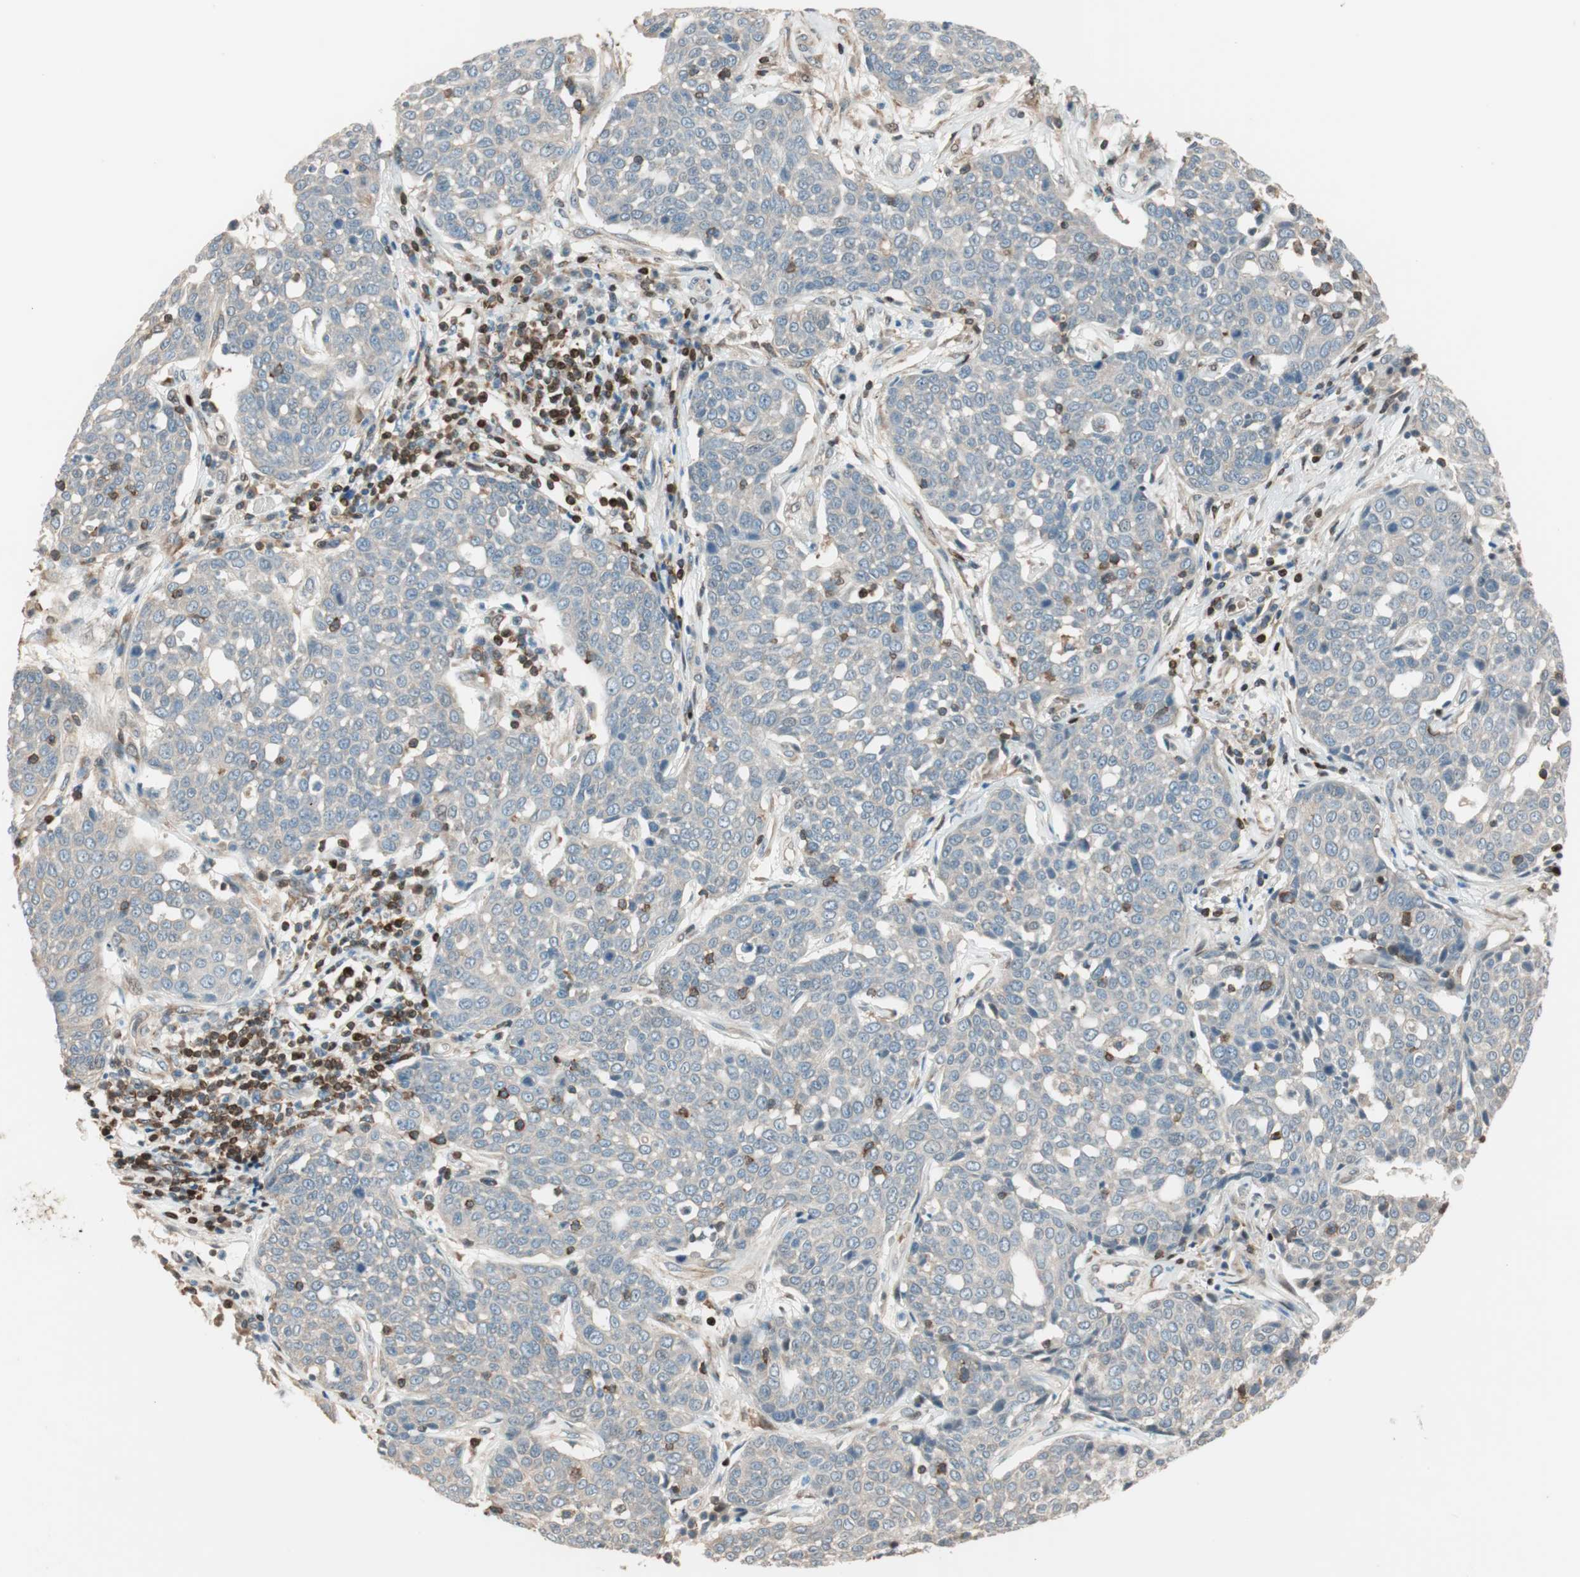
{"staining": {"intensity": "weak", "quantity": "25%-75%", "location": "cytoplasmic/membranous"}, "tissue": "cervical cancer", "cell_type": "Tumor cells", "image_type": "cancer", "snomed": [{"axis": "morphology", "description": "Squamous cell carcinoma, NOS"}, {"axis": "topography", "description": "Cervix"}], "caption": "Weak cytoplasmic/membranous expression for a protein is present in approximately 25%-75% of tumor cells of cervical cancer using immunohistochemistry (IHC).", "gene": "BIN1", "patient": {"sex": "female", "age": 34}}